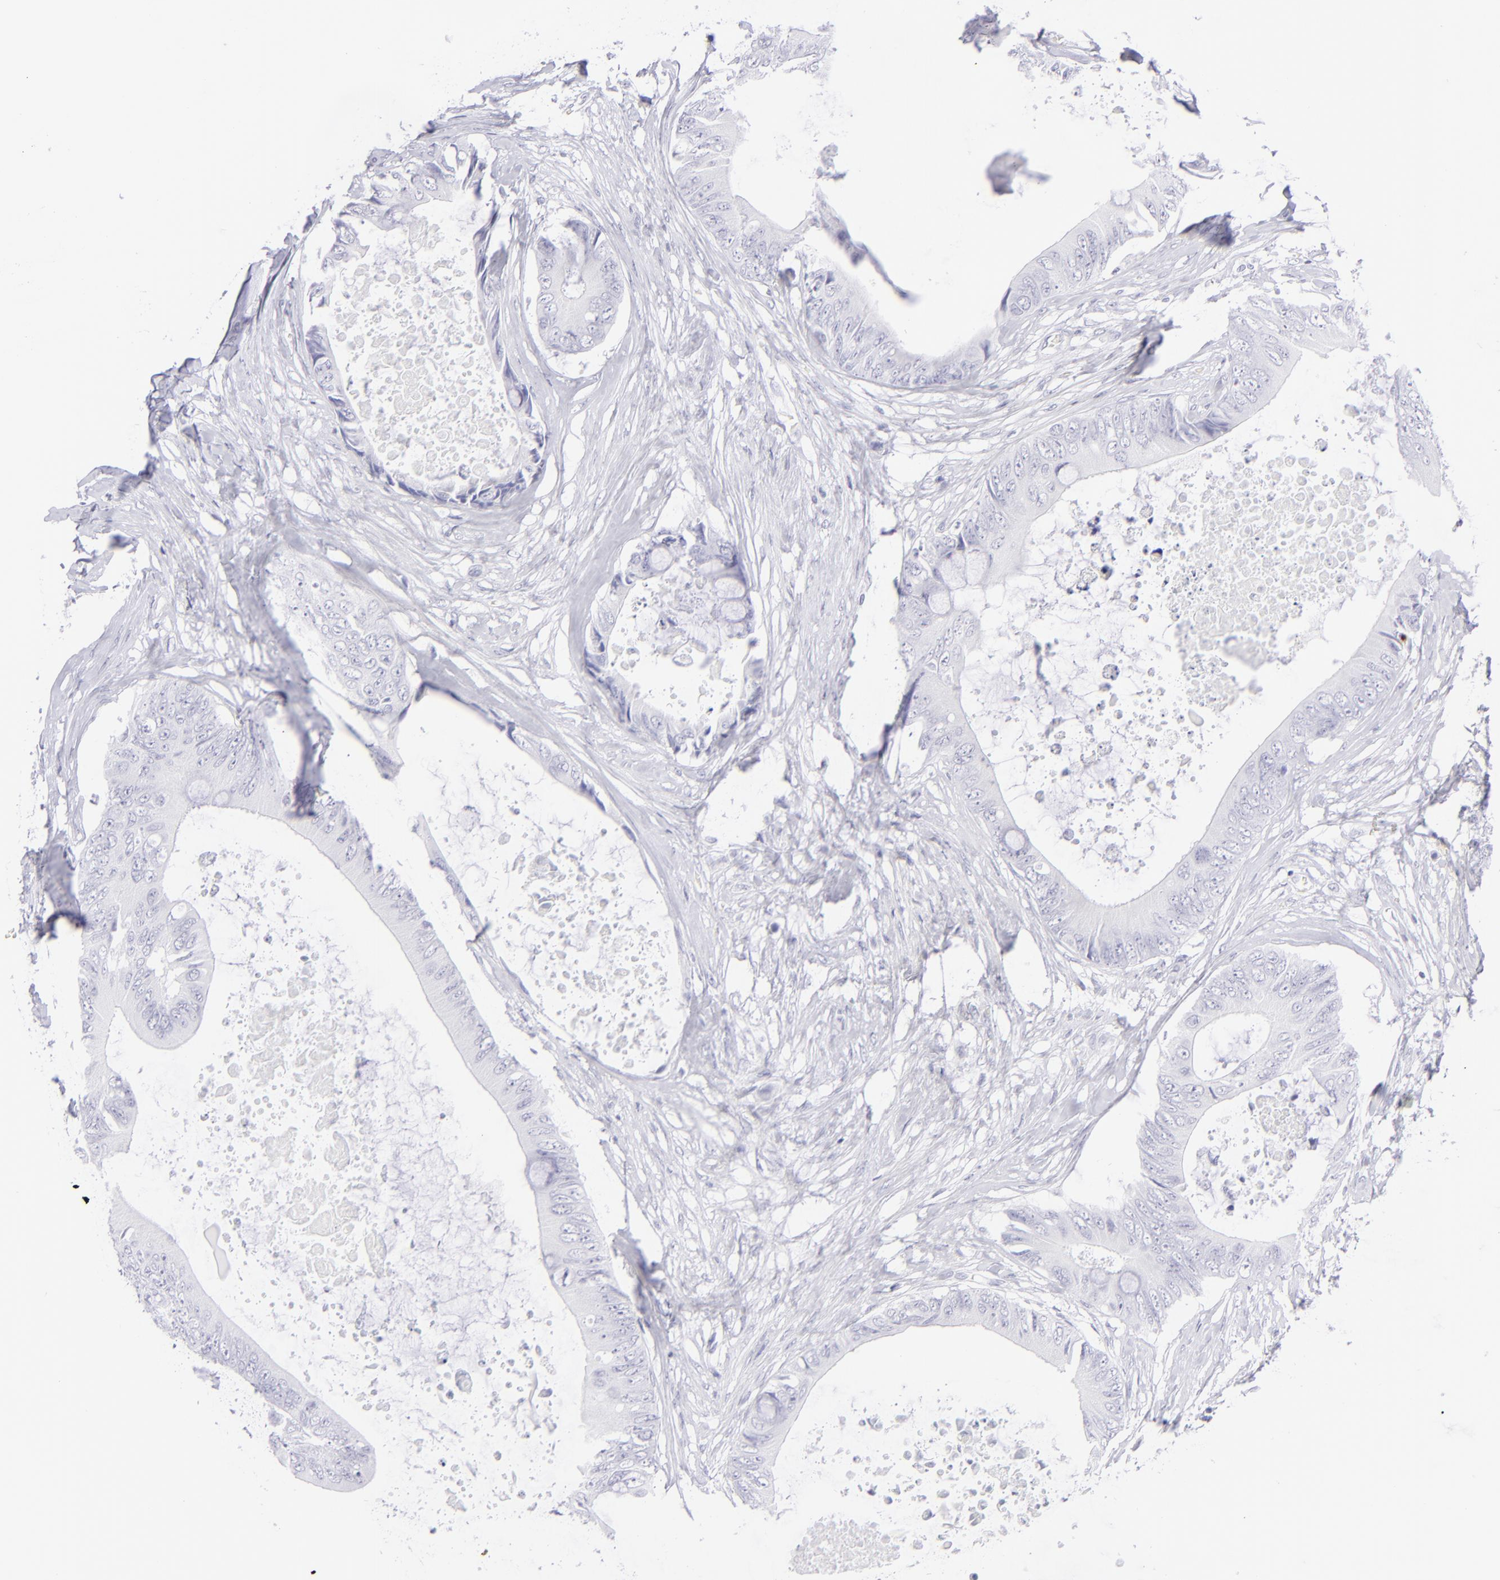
{"staining": {"intensity": "negative", "quantity": "none", "location": "none"}, "tissue": "colorectal cancer", "cell_type": "Tumor cells", "image_type": "cancer", "snomed": [{"axis": "morphology", "description": "Normal tissue, NOS"}, {"axis": "morphology", "description": "Adenocarcinoma, NOS"}, {"axis": "topography", "description": "Rectum"}, {"axis": "topography", "description": "Peripheral nerve tissue"}], "caption": "High magnification brightfield microscopy of colorectal adenocarcinoma stained with DAB (3,3'-diaminobenzidine) (brown) and counterstained with hematoxylin (blue): tumor cells show no significant staining.", "gene": "FCER2", "patient": {"sex": "female", "age": 77}}